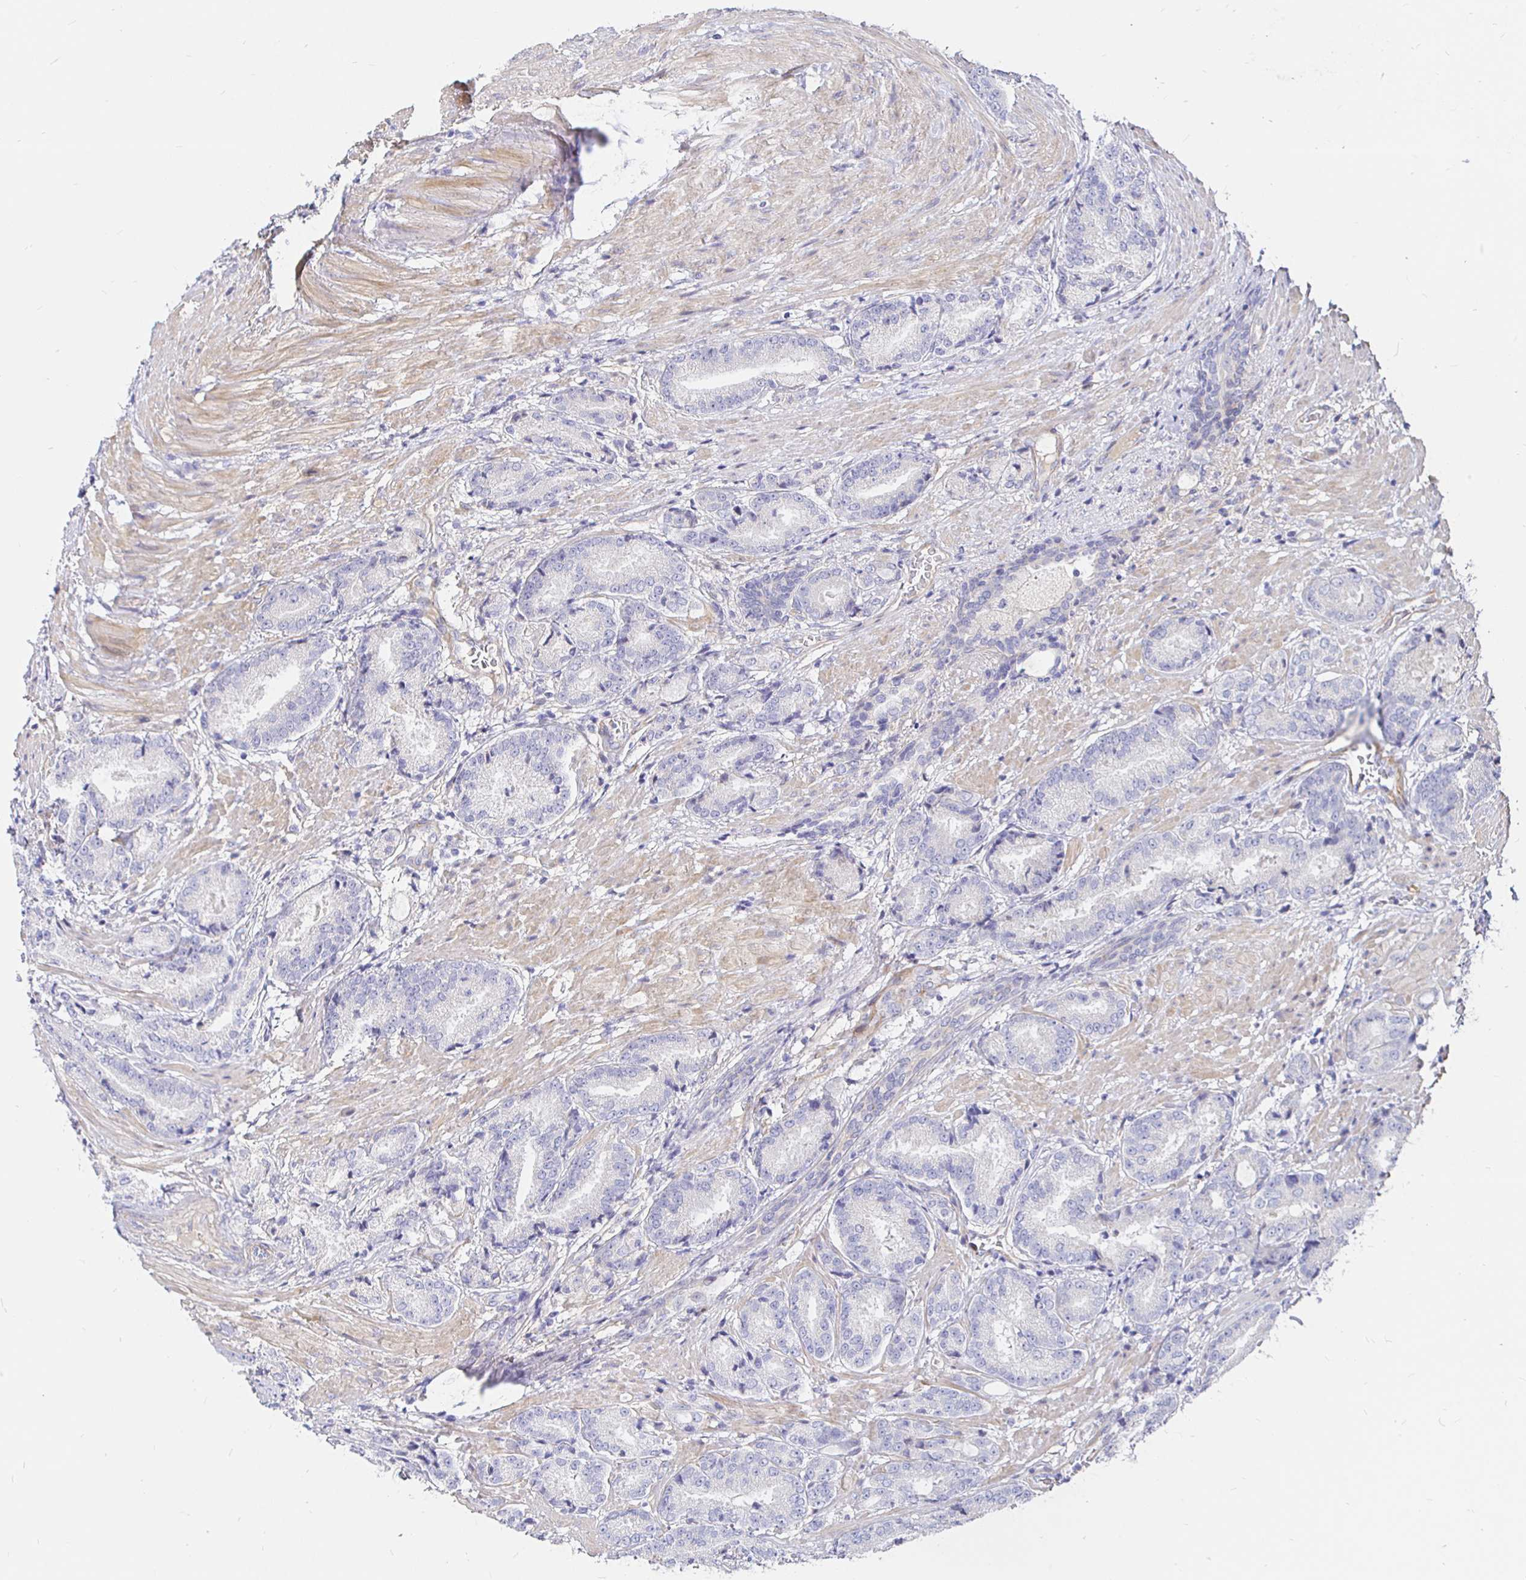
{"staining": {"intensity": "negative", "quantity": "none", "location": "none"}, "tissue": "prostate cancer", "cell_type": "Tumor cells", "image_type": "cancer", "snomed": [{"axis": "morphology", "description": "Adenocarcinoma, High grade"}, {"axis": "topography", "description": "Prostate and seminal vesicle, NOS"}], "caption": "The histopathology image reveals no staining of tumor cells in prostate cancer.", "gene": "PALM2AKAP2", "patient": {"sex": "male", "age": 61}}